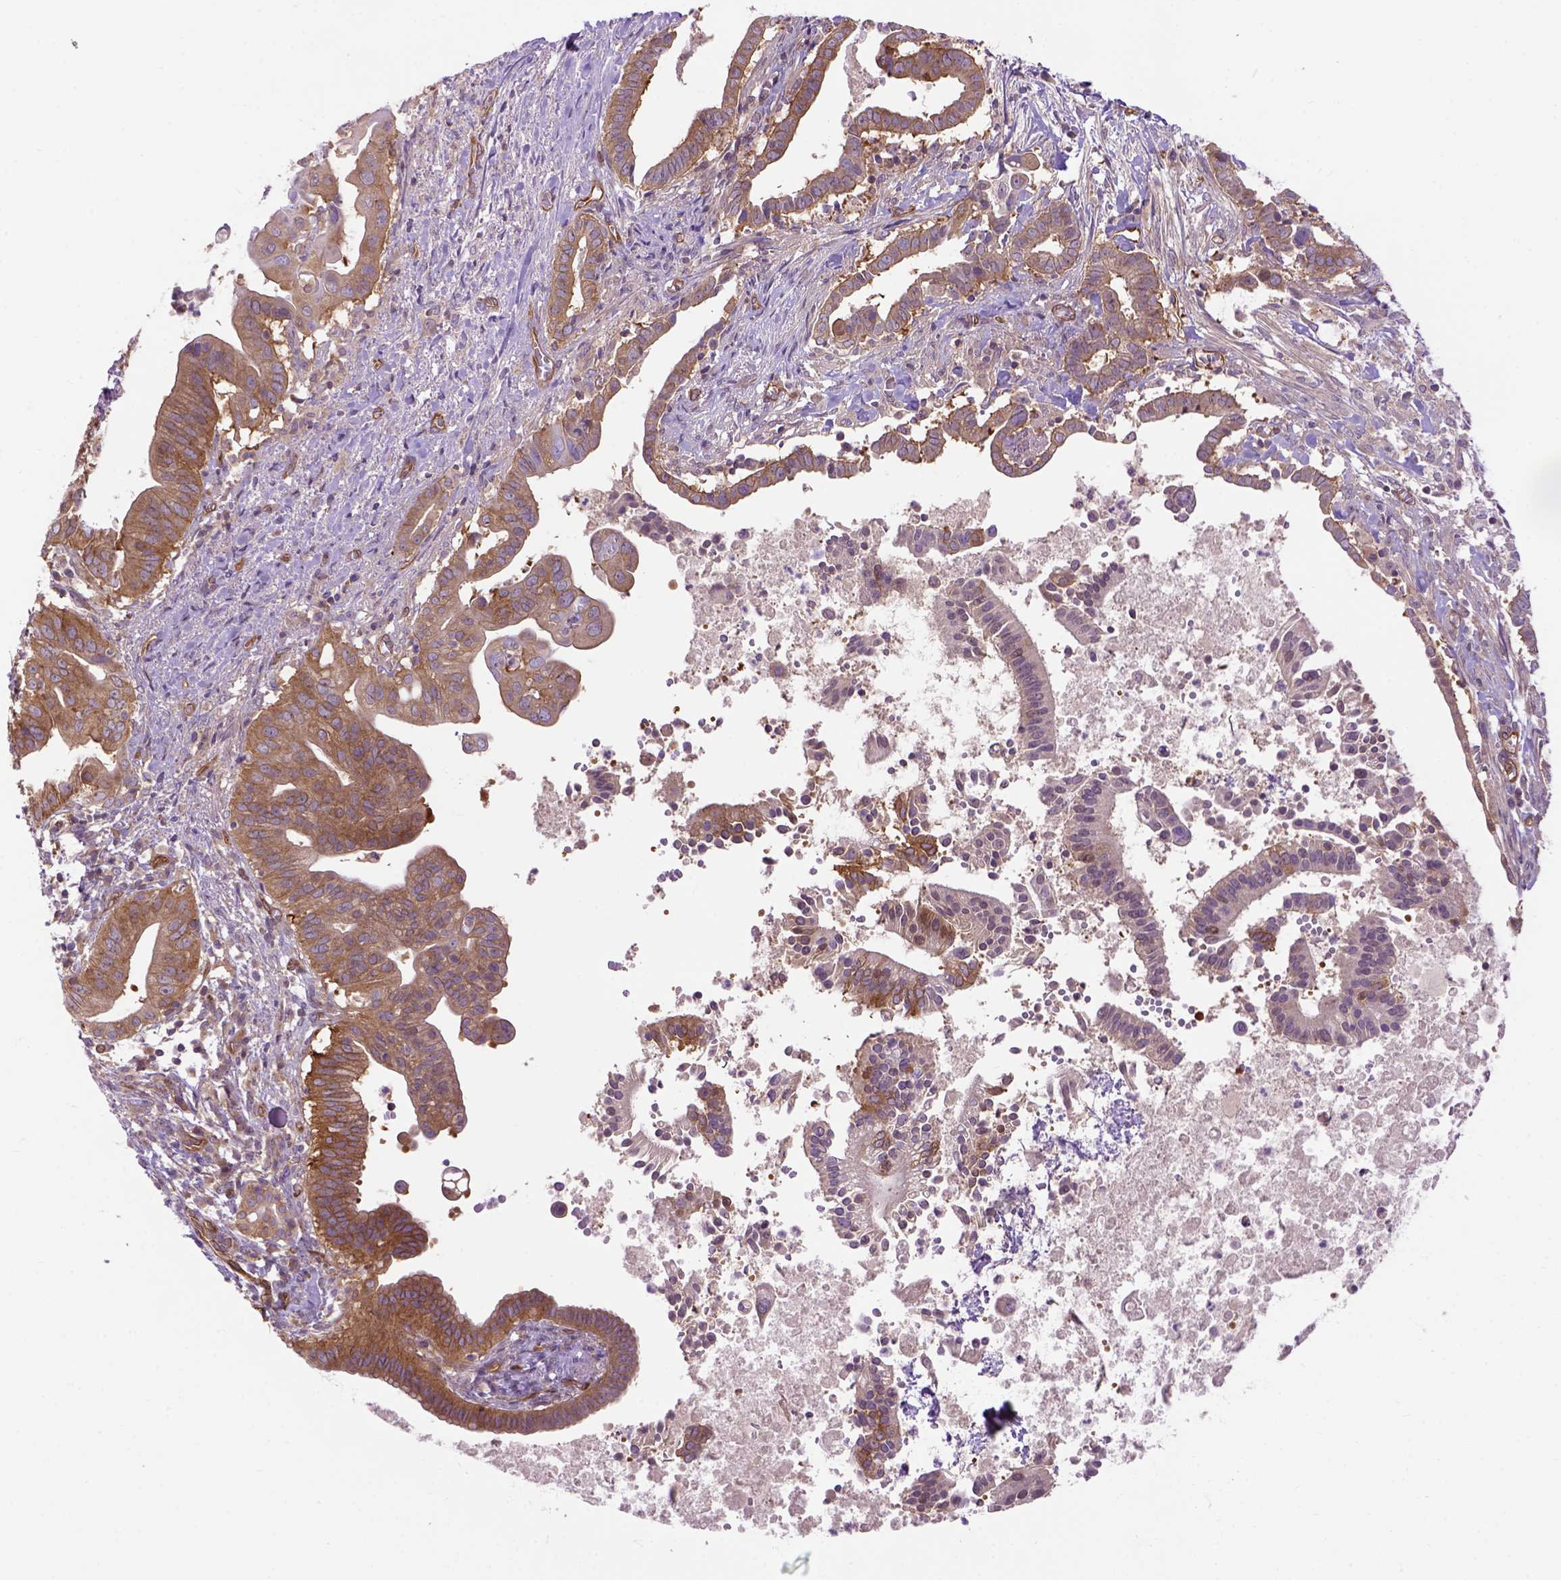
{"staining": {"intensity": "moderate", "quantity": ">75%", "location": "cytoplasmic/membranous"}, "tissue": "pancreatic cancer", "cell_type": "Tumor cells", "image_type": "cancer", "snomed": [{"axis": "morphology", "description": "Adenocarcinoma, NOS"}, {"axis": "topography", "description": "Pancreas"}], "caption": "Pancreatic cancer tissue exhibits moderate cytoplasmic/membranous staining in about >75% of tumor cells The staining was performed using DAB (3,3'-diaminobenzidine) to visualize the protein expression in brown, while the nuclei were stained in blue with hematoxylin (Magnification: 20x).", "gene": "CASKIN2", "patient": {"sex": "male", "age": 61}}